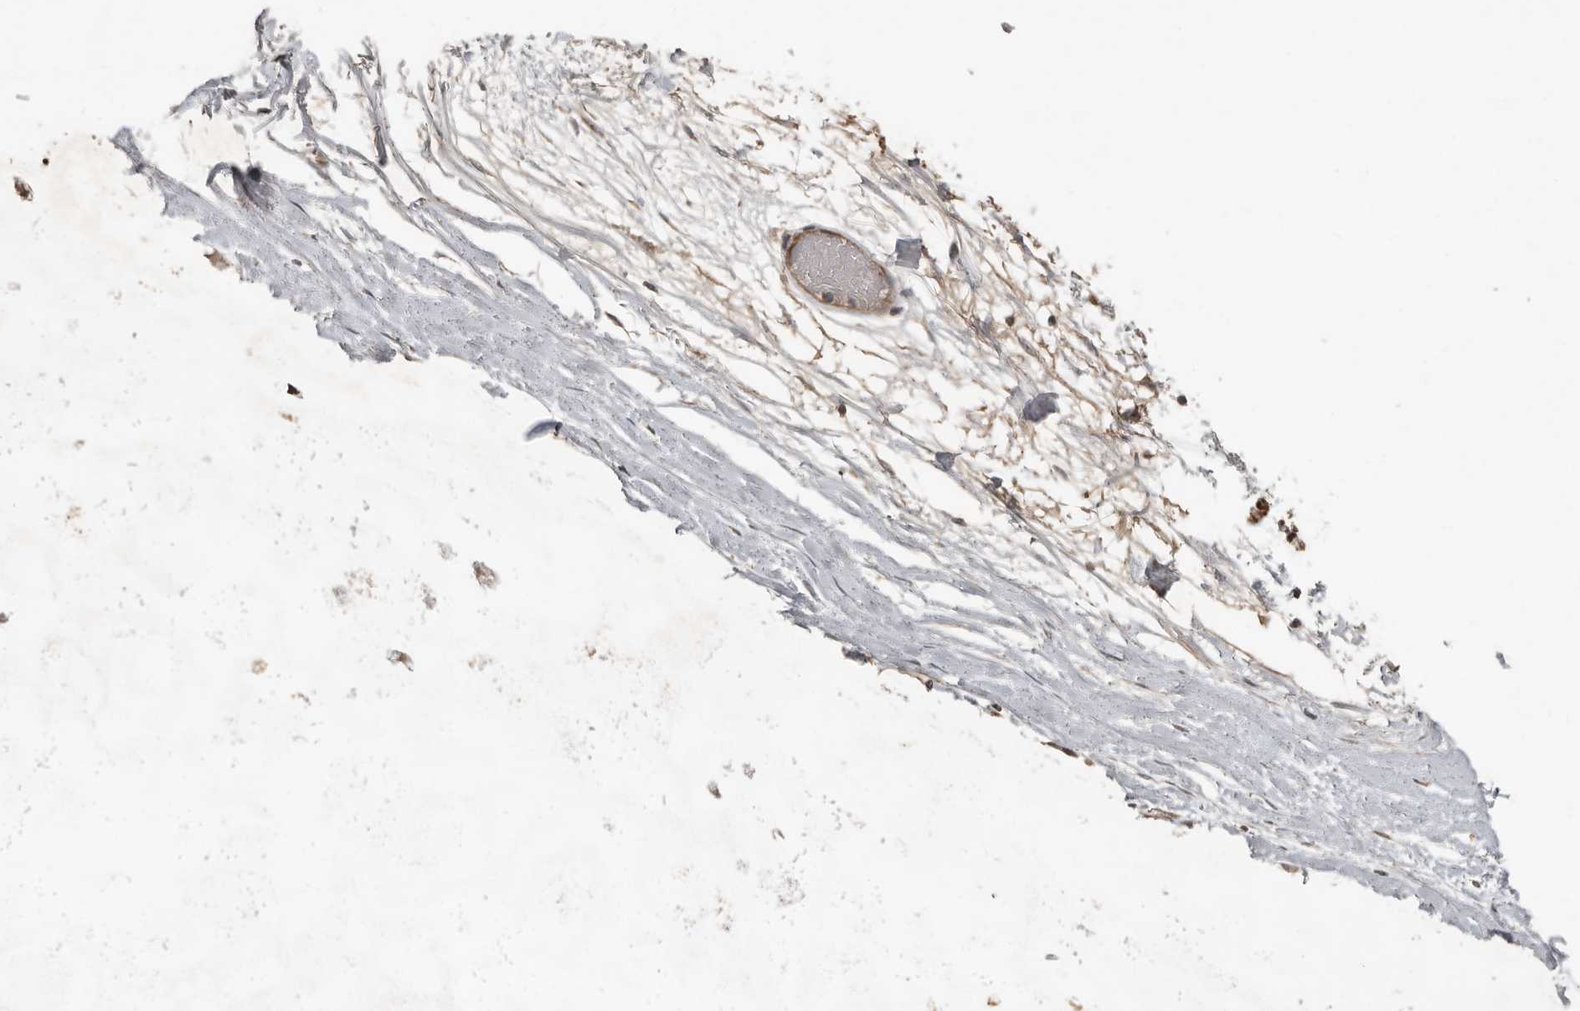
{"staining": {"intensity": "moderate", "quantity": "<25%", "location": "cytoplasmic/membranous"}, "tissue": "adipose tissue", "cell_type": "Adipocytes", "image_type": "normal", "snomed": [{"axis": "morphology", "description": "Normal tissue, NOS"}, {"axis": "topography", "description": "Bronchus"}], "caption": "Approximately <25% of adipocytes in unremarkable human adipose tissue demonstrate moderate cytoplasmic/membranous protein staining as visualized by brown immunohistochemical staining.", "gene": "SLC6A7", "patient": {"sex": "male", "age": 66}}